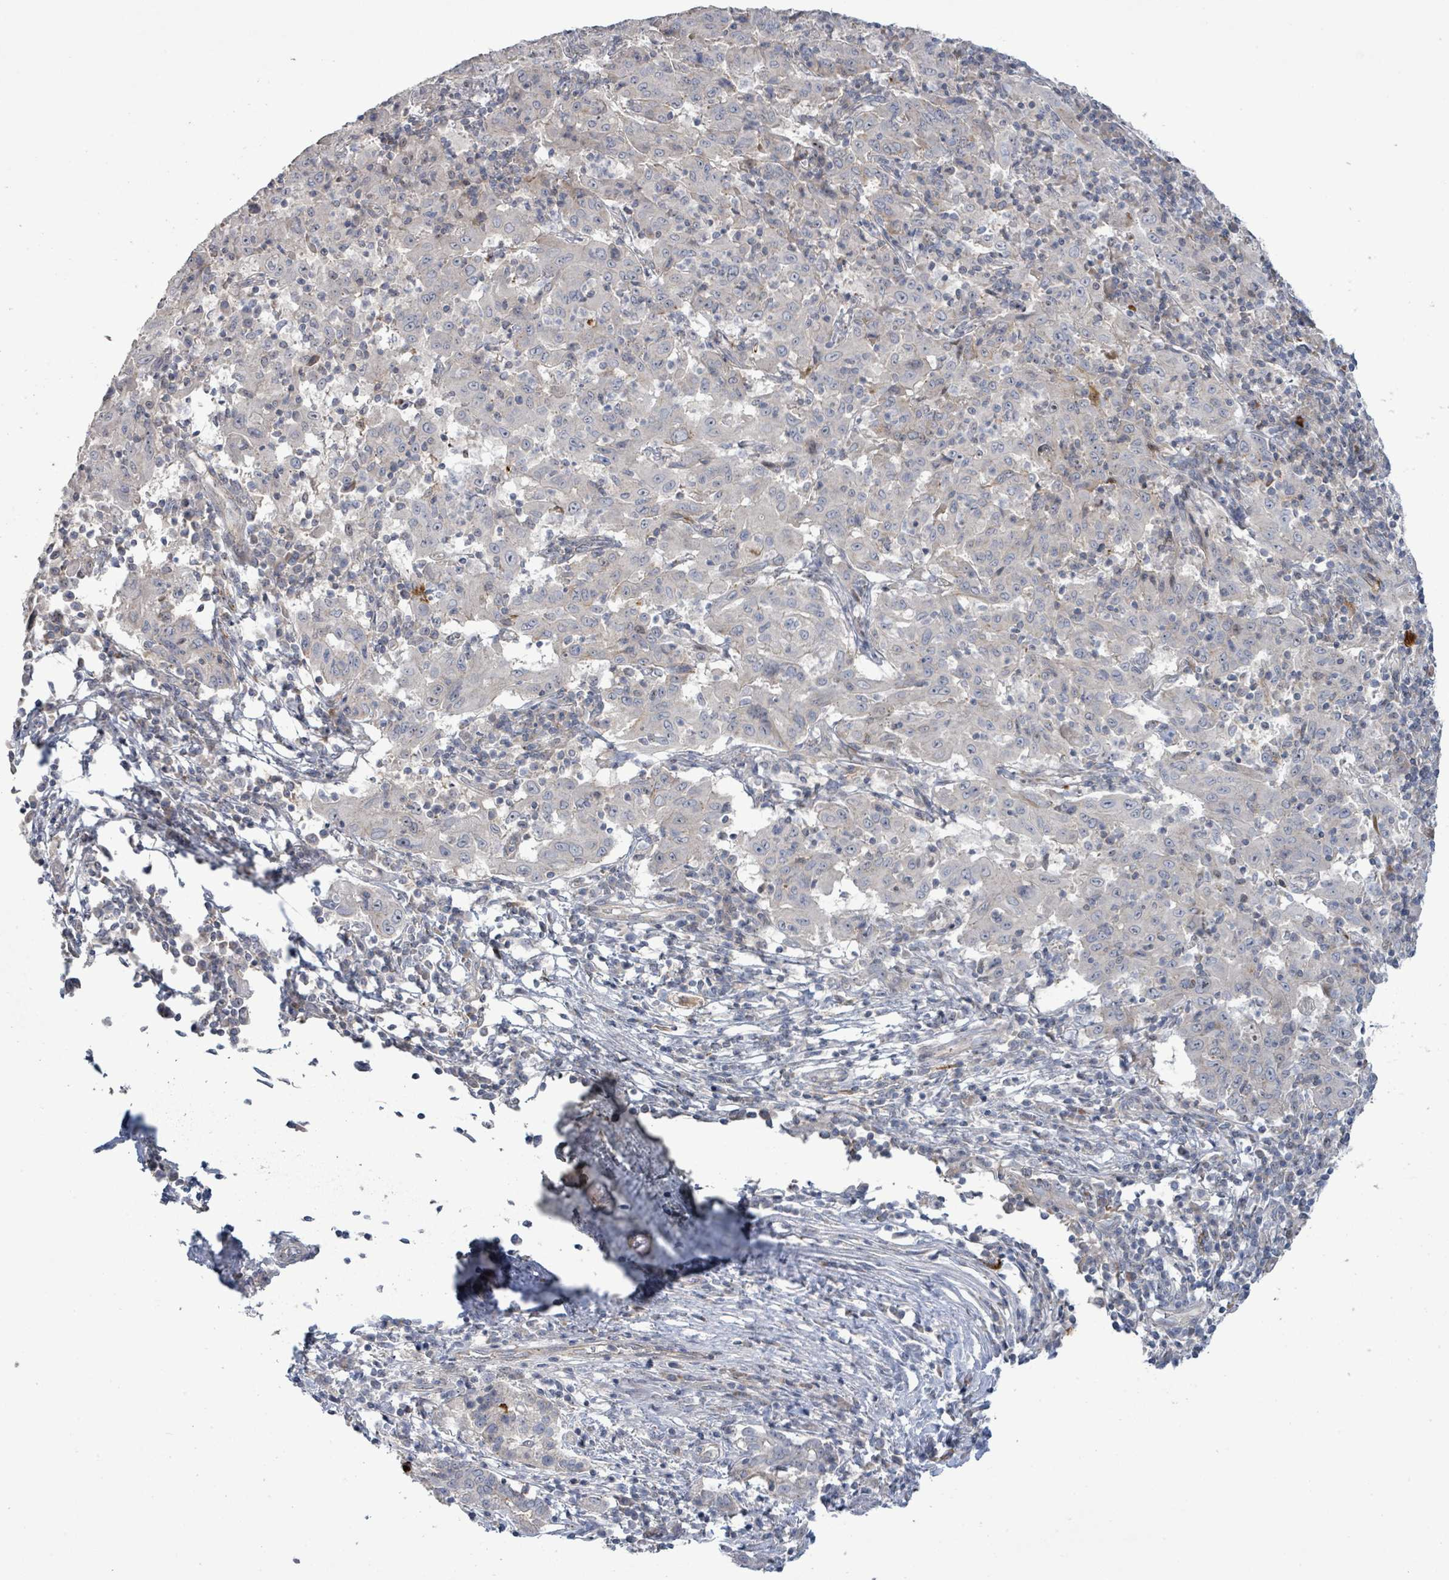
{"staining": {"intensity": "negative", "quantity": "none", "location": "none"}, "tissue": "pancreatic cancer", "cell_type": "Tumor cells", "image_type": "cancer", "snomed": [{"axis": "morphology", "description": "Adenocarcinoma, NOS"}, {"axis": "topography", "description": "Pancreas"}], "caption": "IHC micrograph of neoplastic tissue: pancreatic cancer stained with DAB reveals no significant protein staining in tumor cells.", "gene": "LILRA4", "patient": {"sex": "male", "age": 63}}